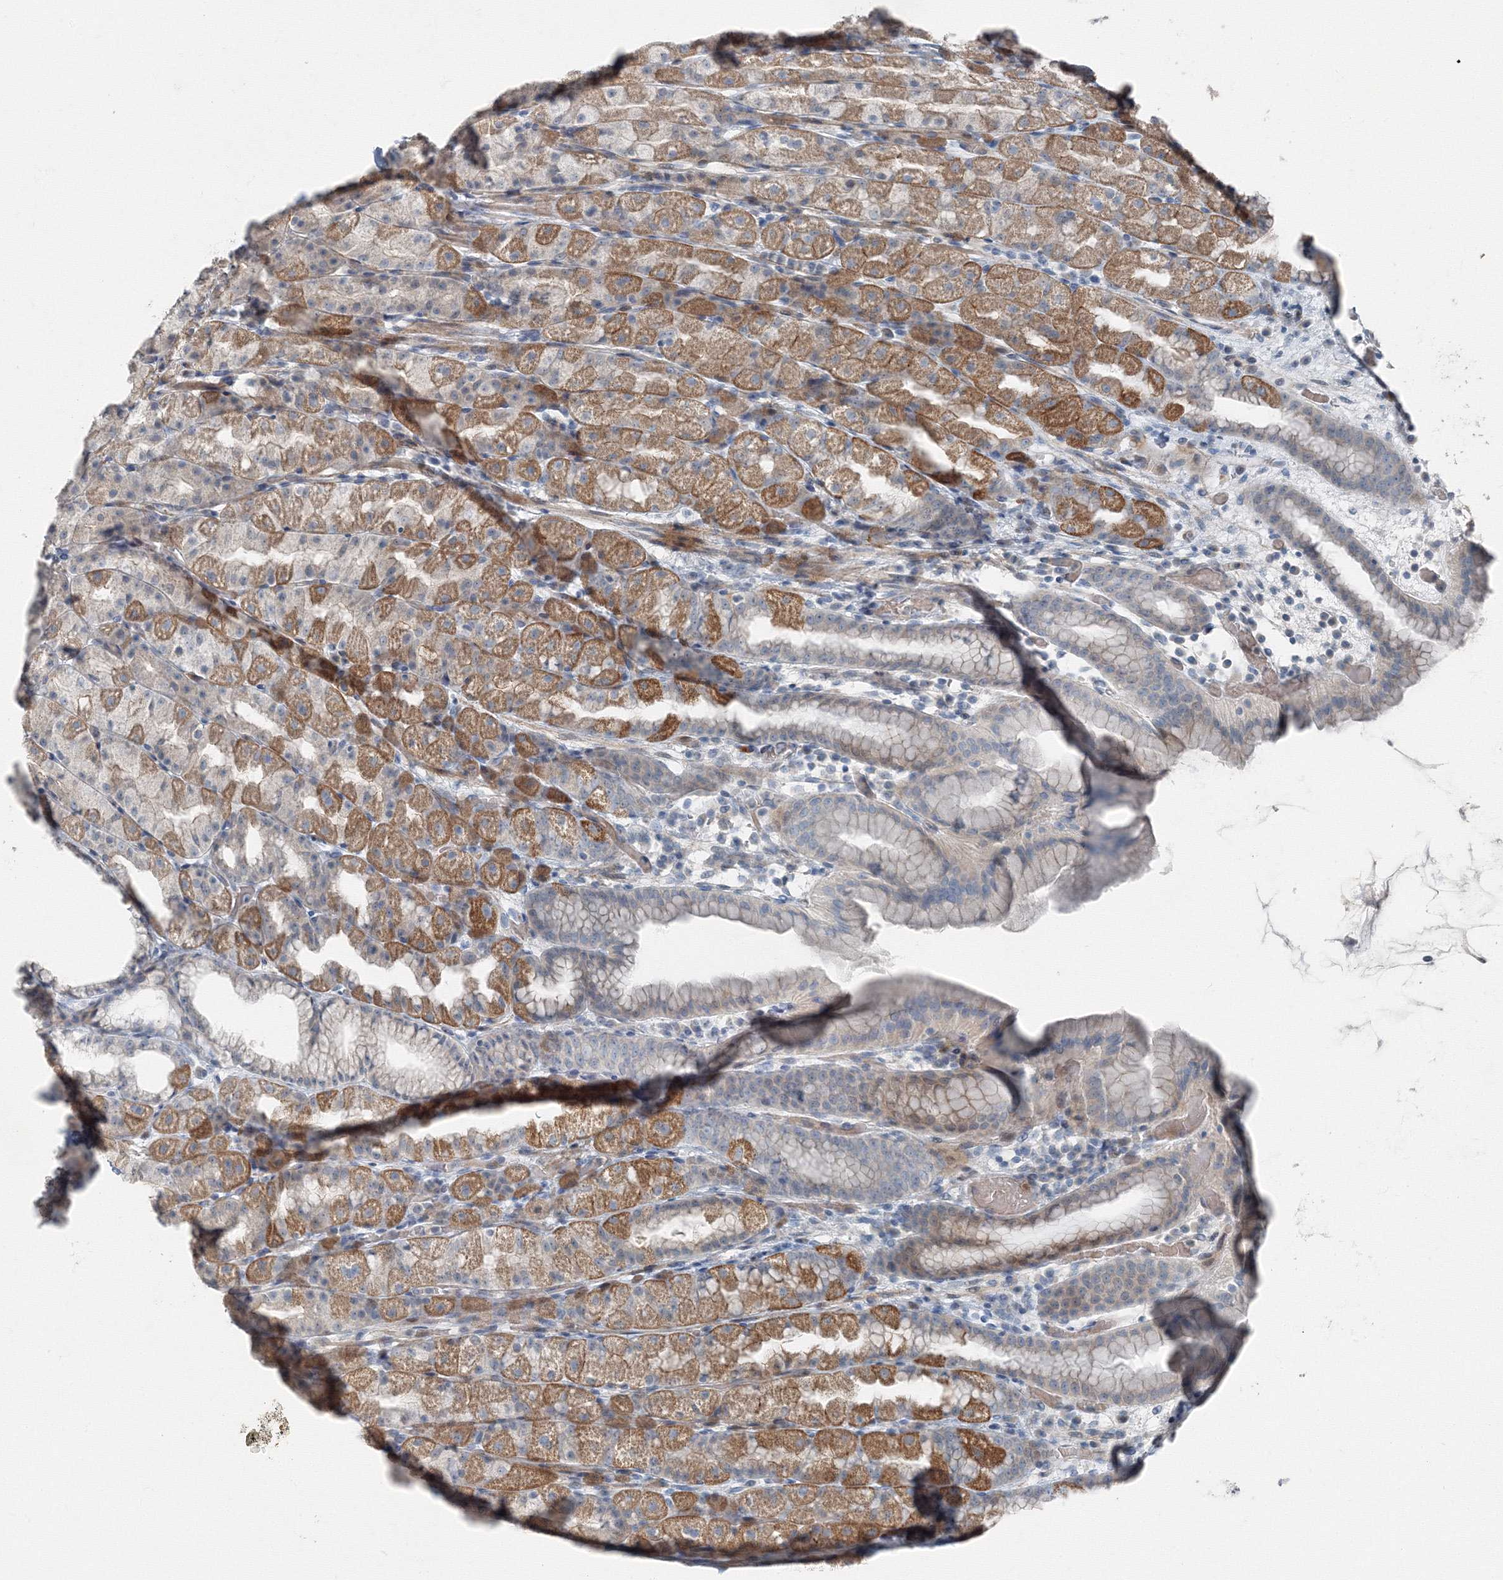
{"staining": {"intensity": "moderate", "quantity": "25%-75%", "location": "cytoplasmic/membranous"}, "tissue": "stomach", "cell_type": "Glandular cells", "image_type": "normal", "snomed": [{"axis": "morphology", "description": "Normal tissue, NOS"}, {"axis": "topography", "description": "Stomach, upper"}], "caption": "This photomicrograph demonstrates immunohistochemistry (IHC) staining of unremarkable human stomach, with medium moderate cytoplasmic/membranous staining in about 25%-75% of glandular cells.", "gene": "AASDH", "patient": {"sex": "male", "age": 68}}